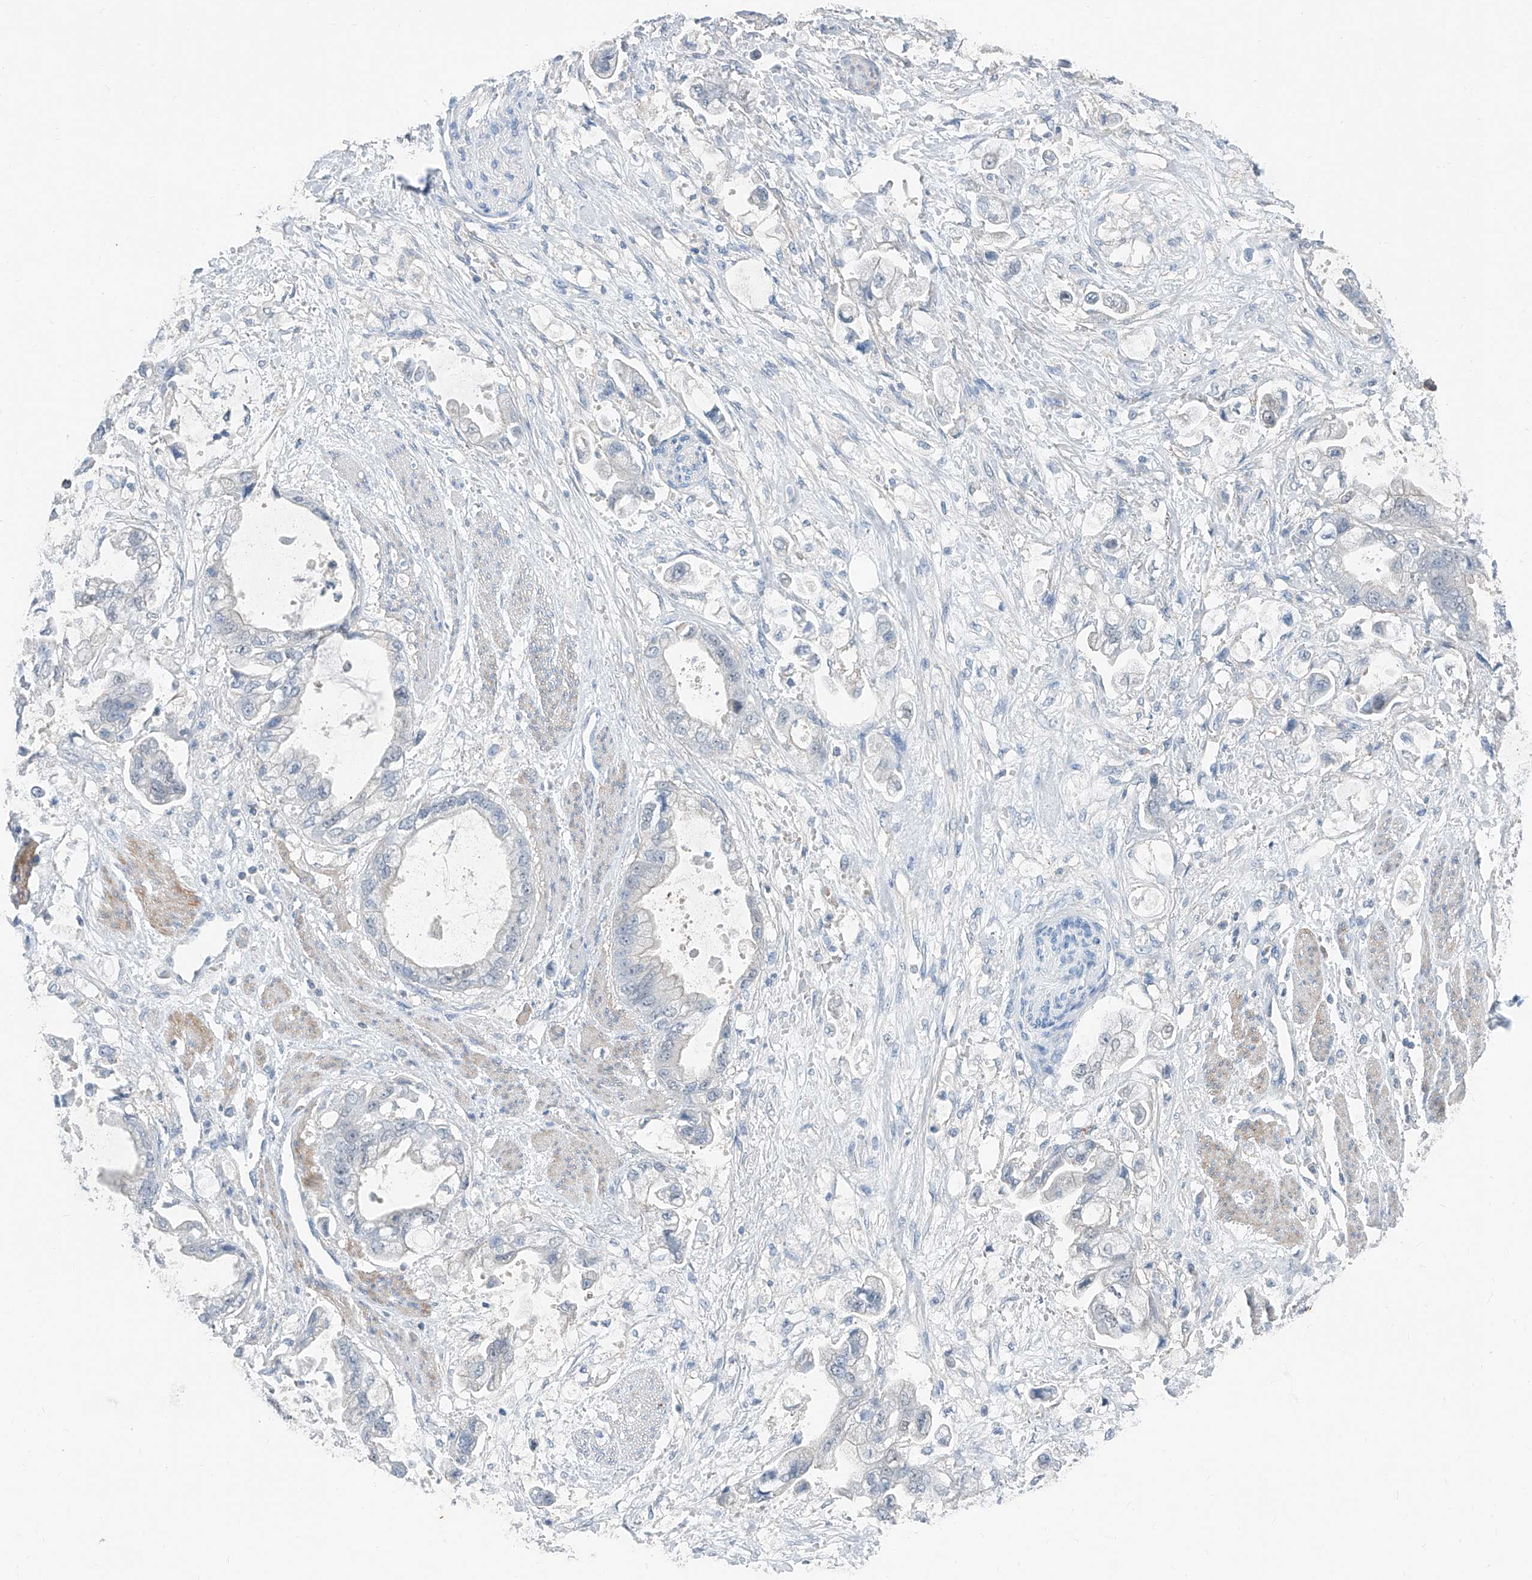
{"staining": {"intensity": "negative", "quantity": "none", "location": "none"}, "tissue": "stomach cancer", "cell_type": "Tumor cells", "image_type": "cancer", "snomed": [{"axis": "morphology", "description": "Adenocarcinoma, NOS"}, {"axis": "topography", "description": "Stomach"}], "caption": "Immunohistochemistry (IHC) micrograph of neoplastic tissue: stomach adenocarcinoma stained with DAB (3,3'-diaminobenzidine) demonstrates no significant protein staining in tumor cells. (Brightfield microscopy of DAB (3,3'-diaminobenzidine) IHC at high magnification).", "gene": "ANKRD34A", "patient": {"sex": "male", "age": 62}}